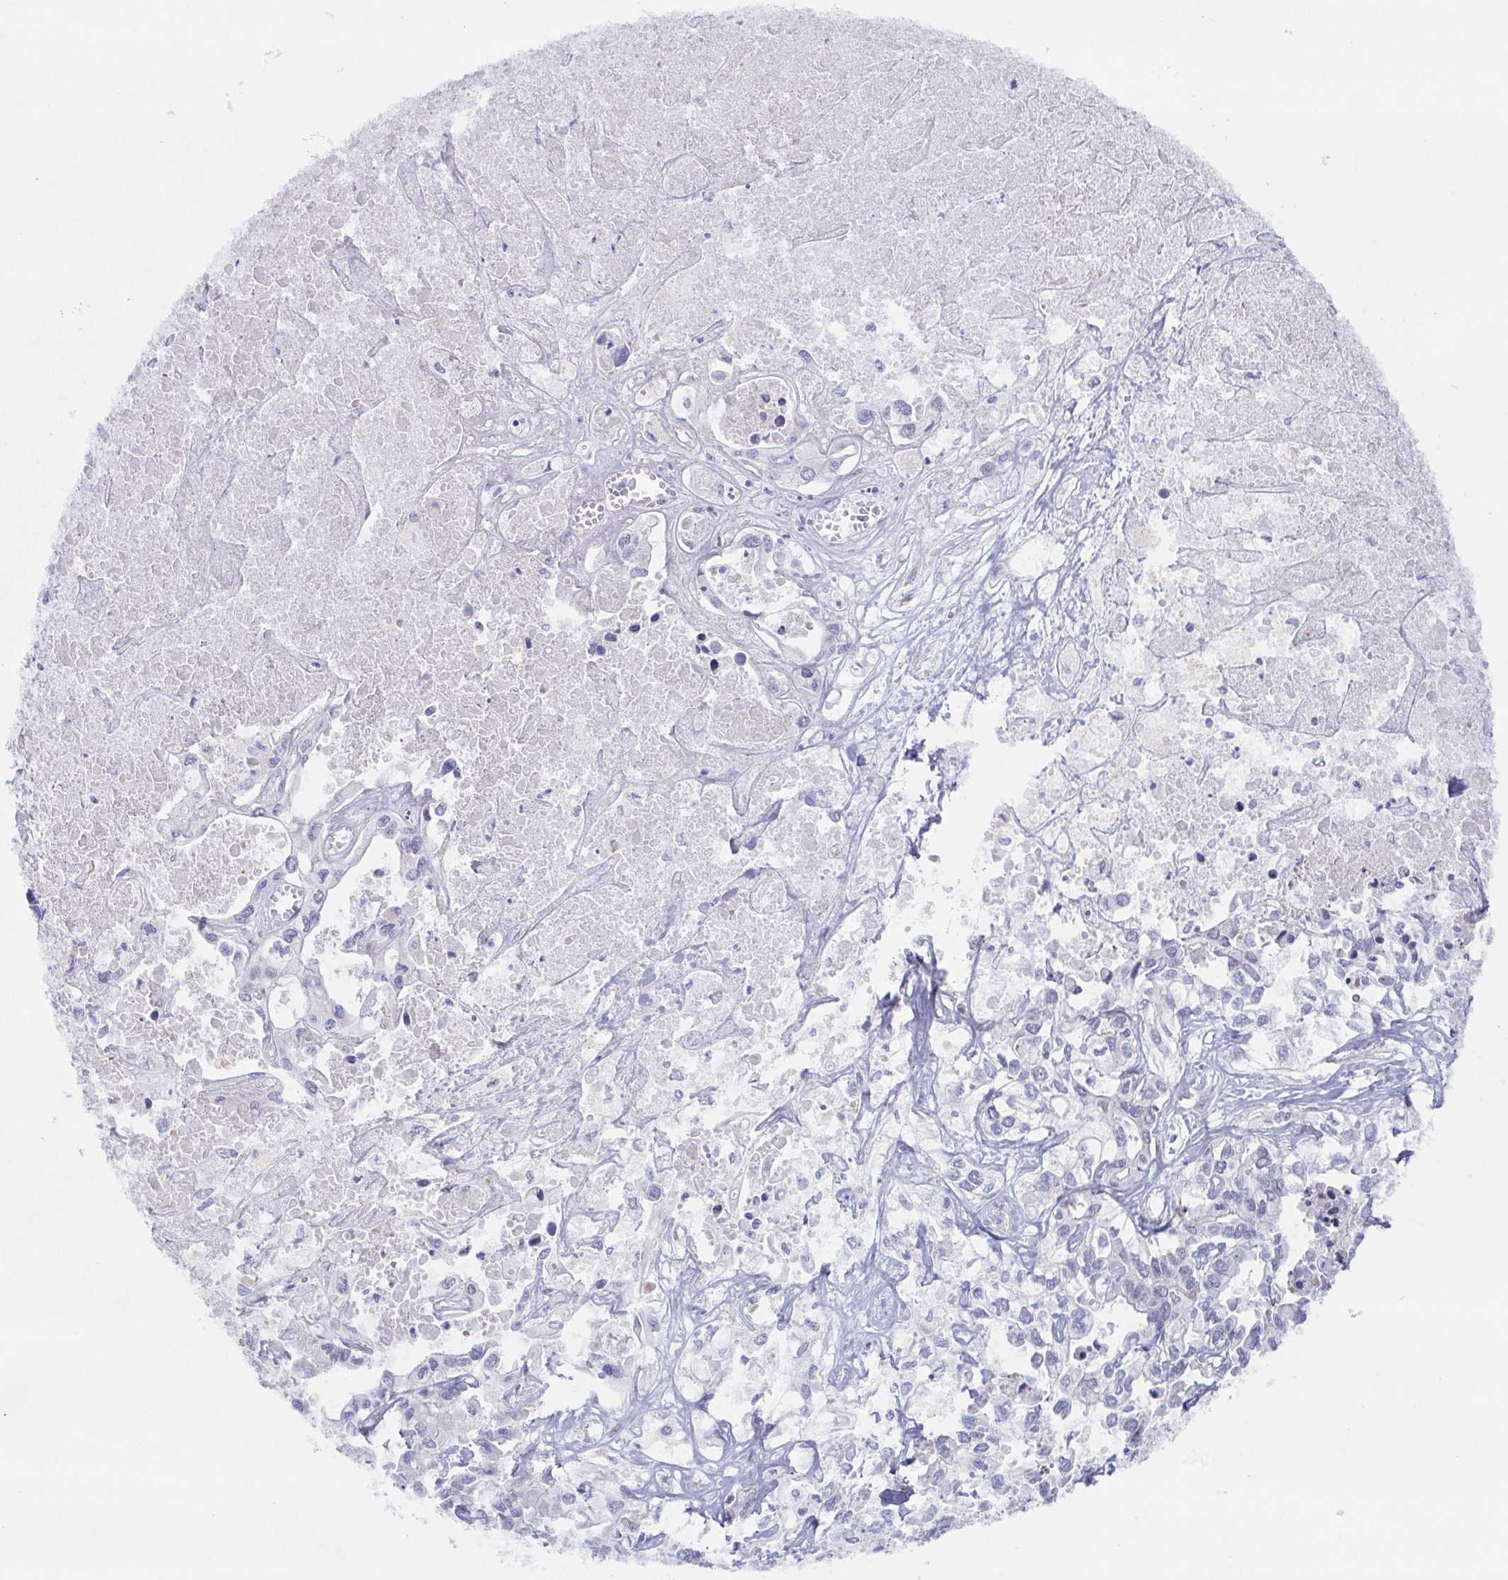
{"staining": {"intensity": "negative", "quantity": "none", "location": "none"}, "tissue": "liver cancer", "cell_type": "Tumor cells", "image_type": "cancer", "snomed": [{"axis": "morphology", "description": "Cholangiocarcinoma"}, {"axis": "topography", "description": "Liver"}], "caption": "The image reveals no significant expression in tumor cells of liver cancer.", "gene": "POU2F3", "patient": {"sex": "female", "age": 64}}